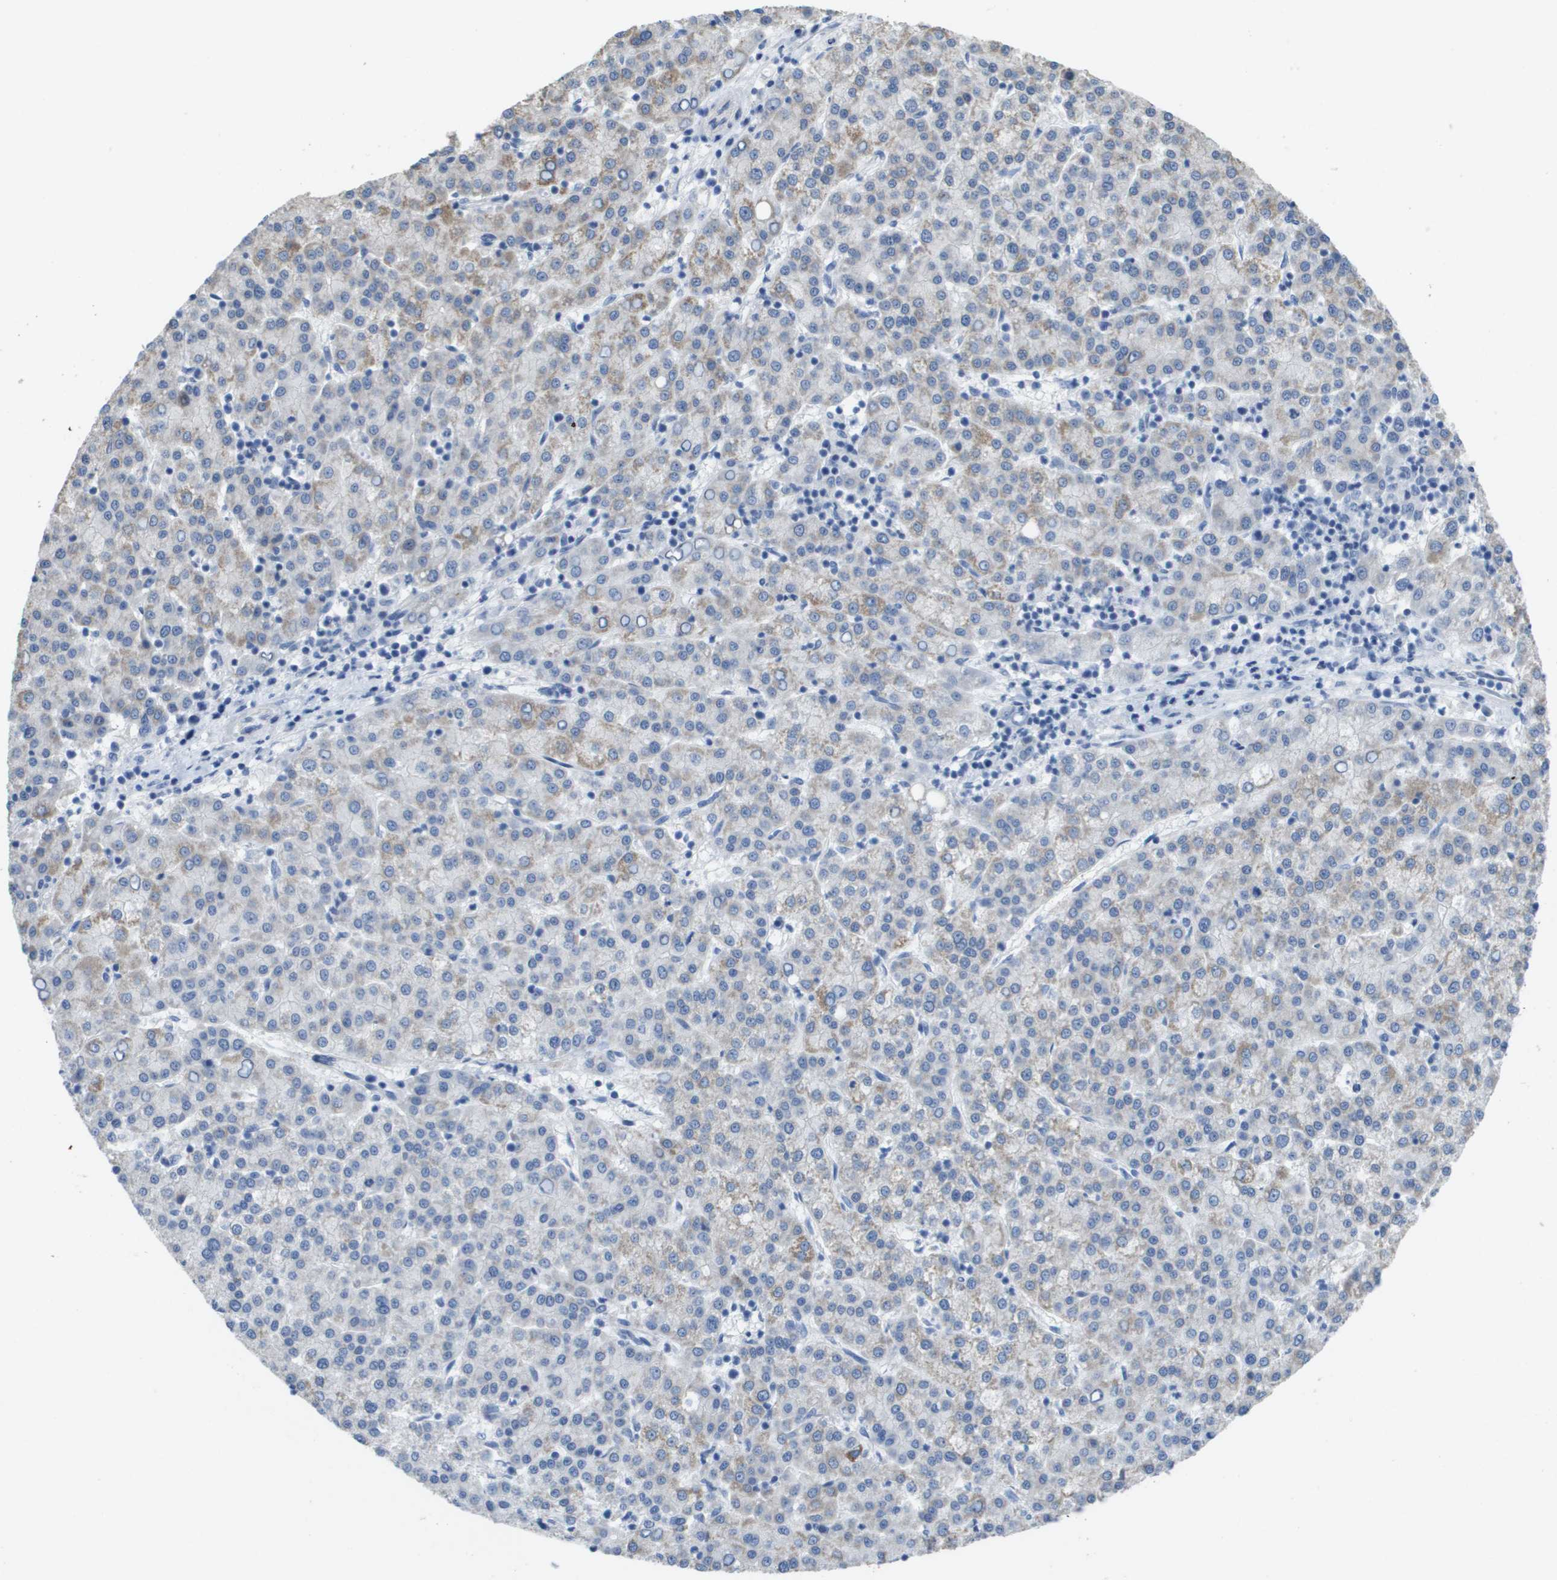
{"staining": {"intensity": "weak", "quantity": "<25%", "location": "cytoplasmic/membranous"}, "tissue": "liver cancer", "cell_type": "Tumor cells", "image_type": "cancer", "snomed": [{"axis": "morphology", "description": "Carcinoma, Hepatocellular, NOS"}, {"axis": "topography", "description": "Liver"}], "caption": "A photomicrograph of human hepatocellular carcinoma (liver) is negative for staining in tumor cells.", "gene": "TMEM223", "patient": {"sex": "female", "age": 58}}